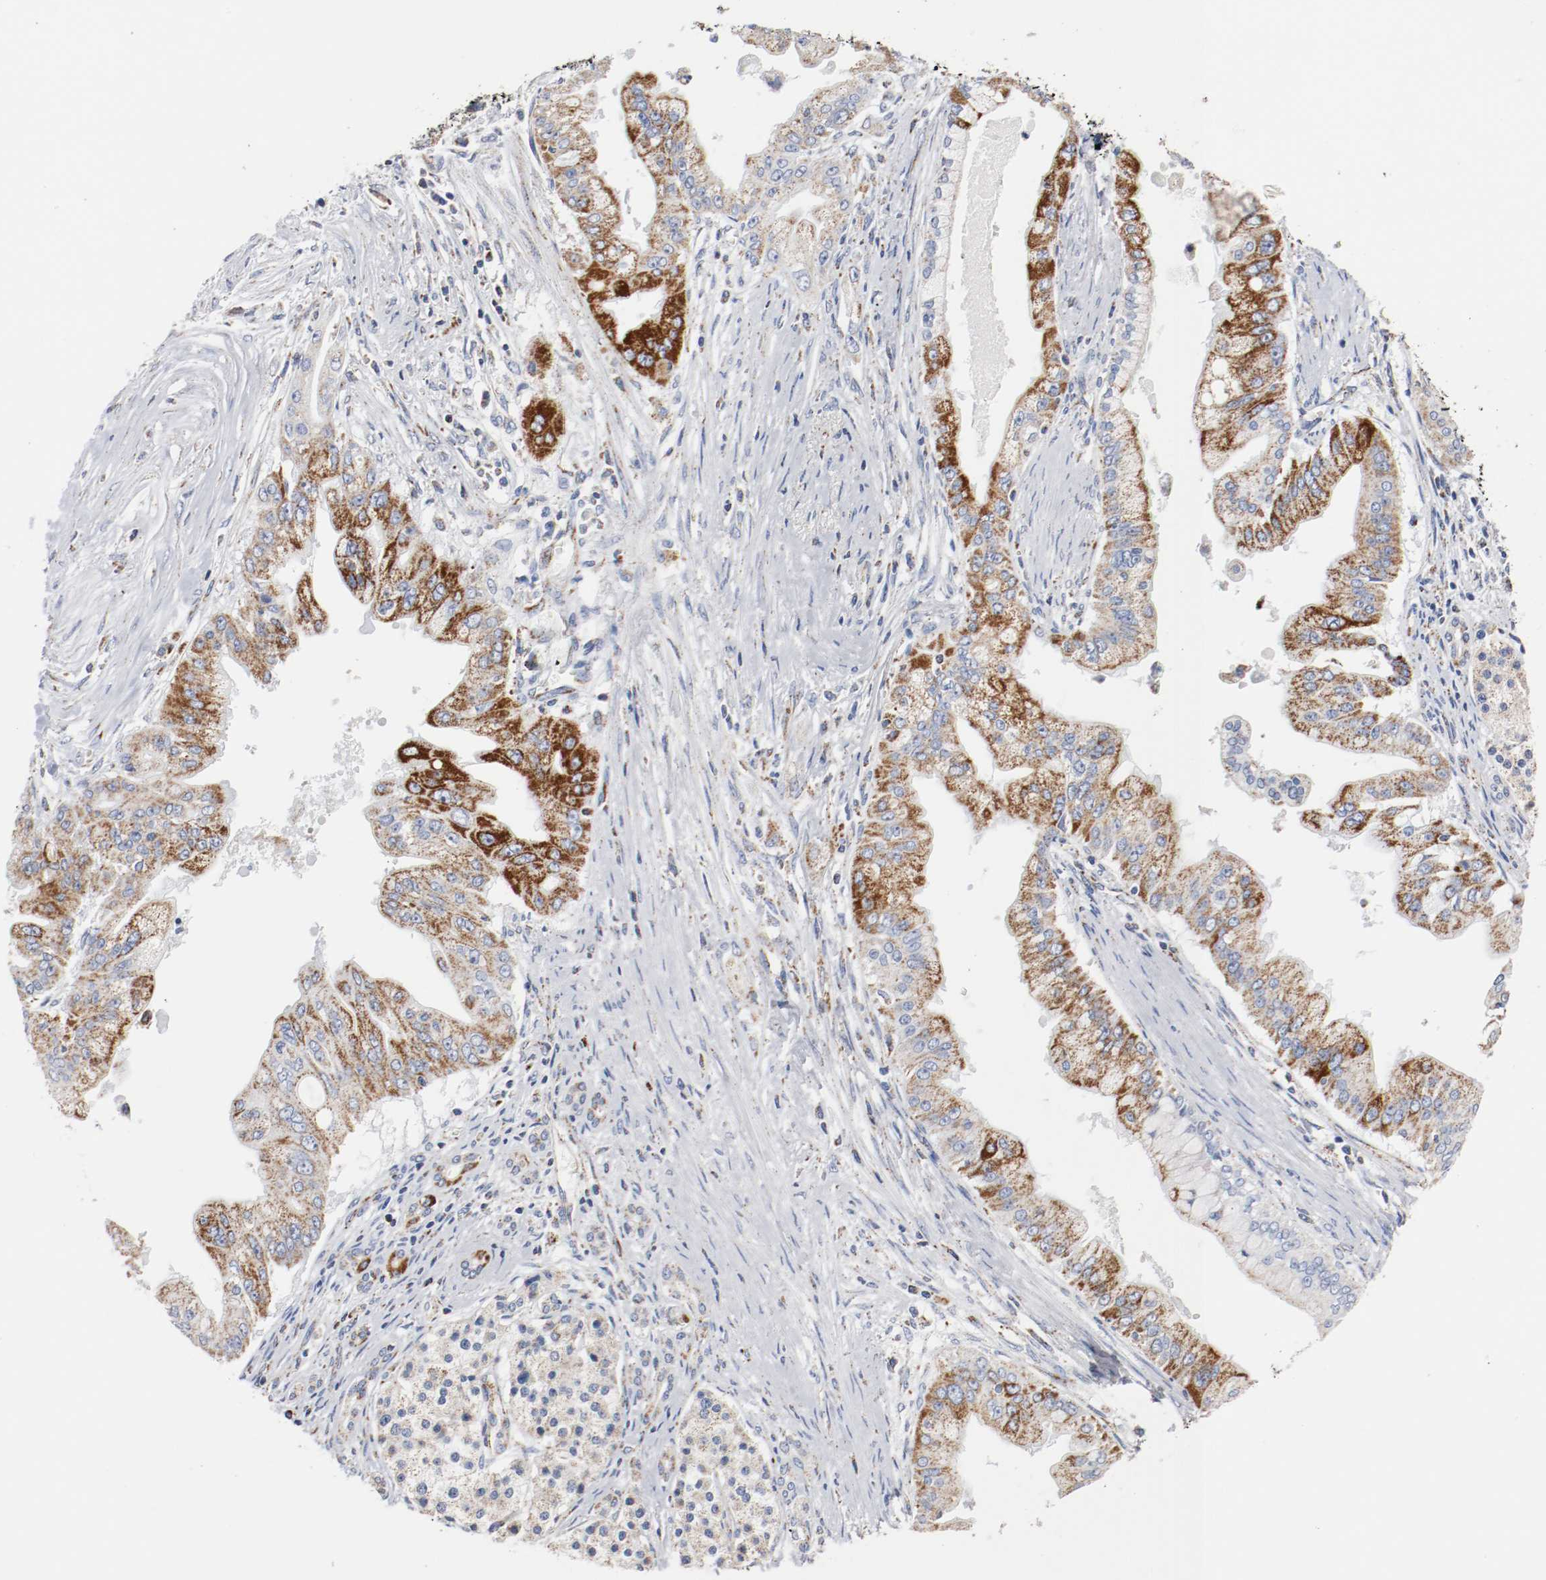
{"staining": {"intensity": "strong", "quantity": "25%-75%", "location": "cytoplasmic/membranous"}, "tissue": "pancreatic cancer", "cell_type": "Tumor cells", "image_type": "cancer", "snomed": [{"axis": "morphology", "description": "Adenocarcinoma, NOS"}, {"axis": "topography", "description": "Pancreas"}], "caption": "The micrograph shows a brown stain indicating the presence of a protein in the cytoplasmic/membranous of tumor cells in pancreatic adenocarcinoma.", "gene": "TUBD1", "patient": {"sex": "male", "age": 59}}